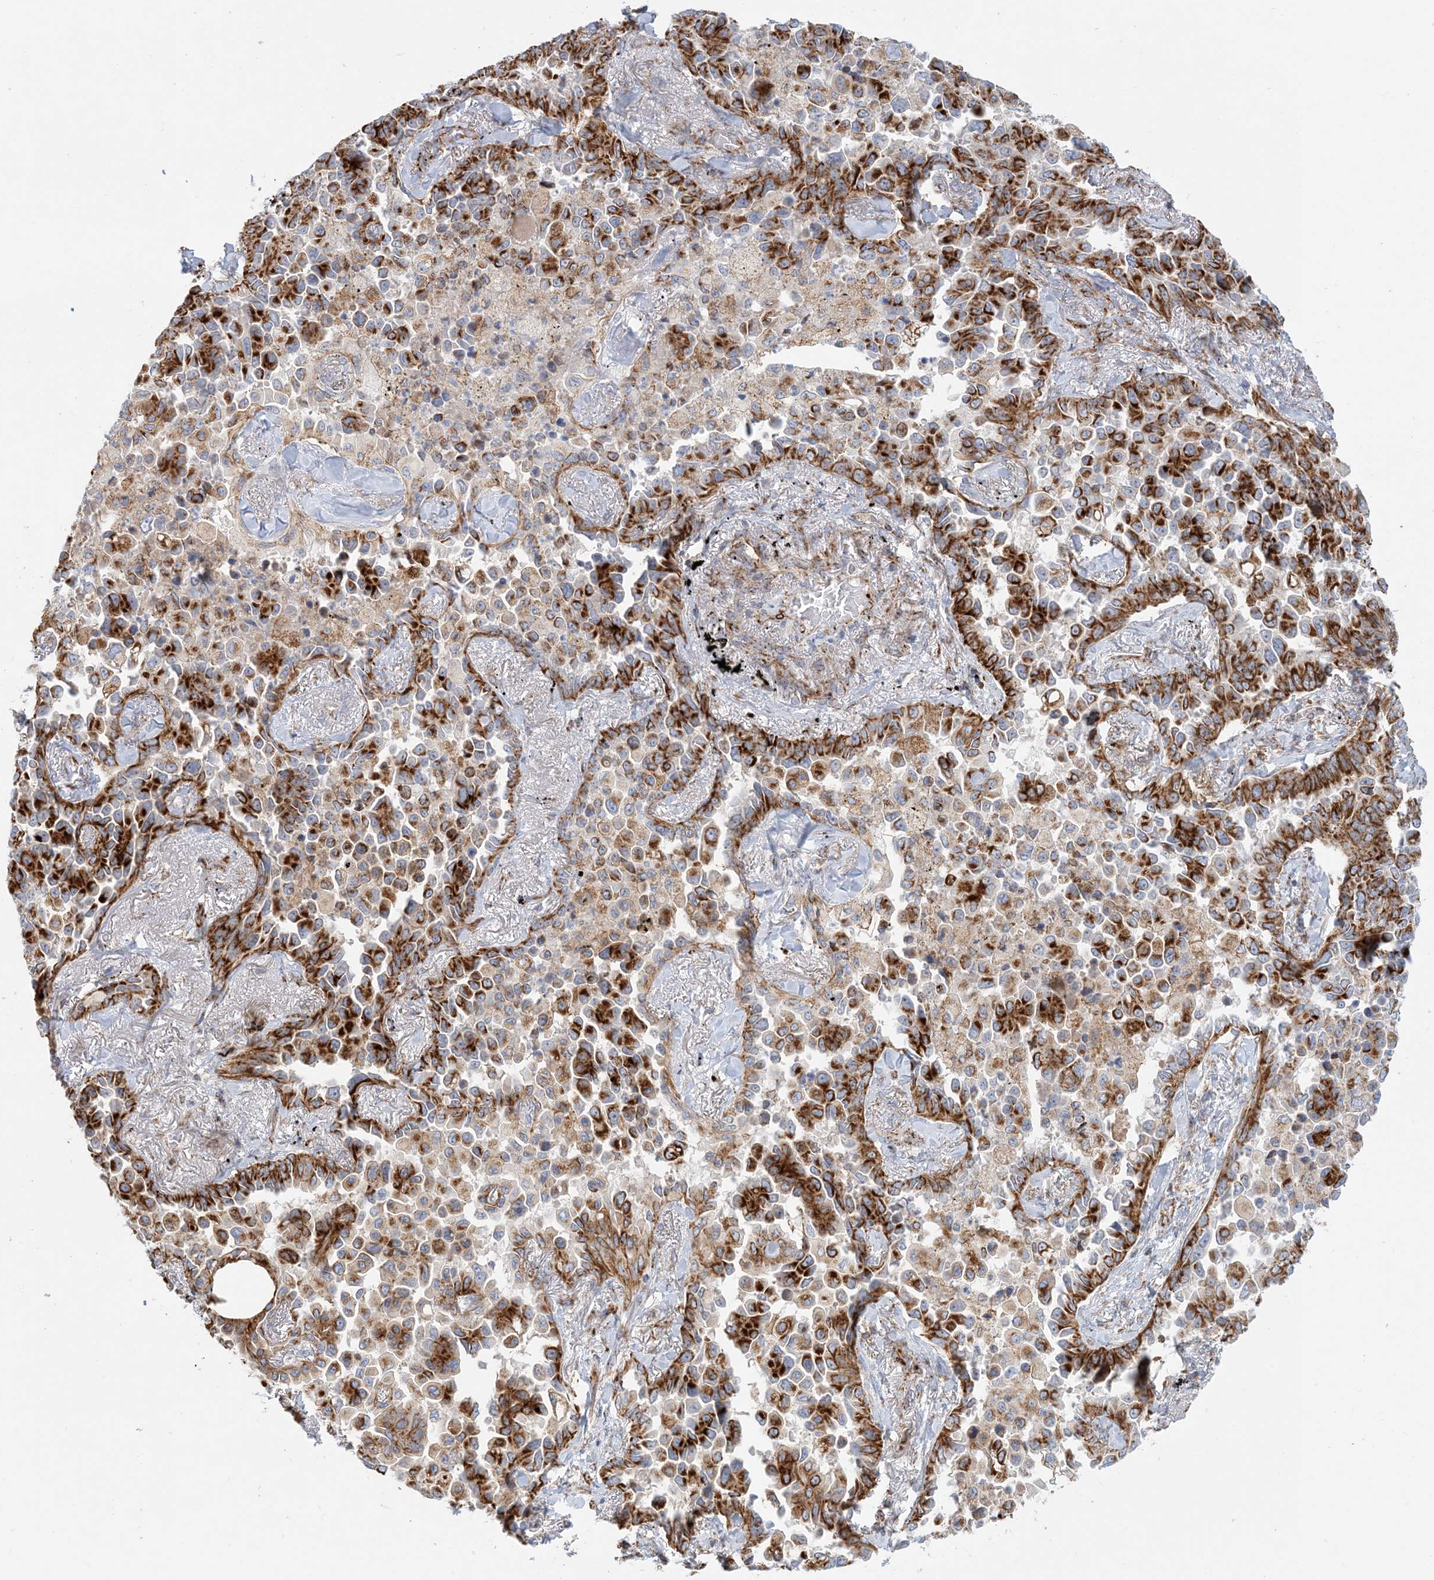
{"staining": {"intensity": "strong", "quantity": "25%-75%", "location": "cytoplasmic/membranous"}, "tissue": "lung cancer", "cell_type": "Tumor cells", "image_type": "cancer", "snomed": [{"axis": "morphology", "description": "Adenocarcinoma, NOS"}, {"axis": "topography", "description": "Lung"}], "caption": "Human lung adenocarcinoma stained with a protein marker demonstrates strong staining in tumor cells.", "gene": "COA3", "patient": {"sex": "female", "age": 67}}